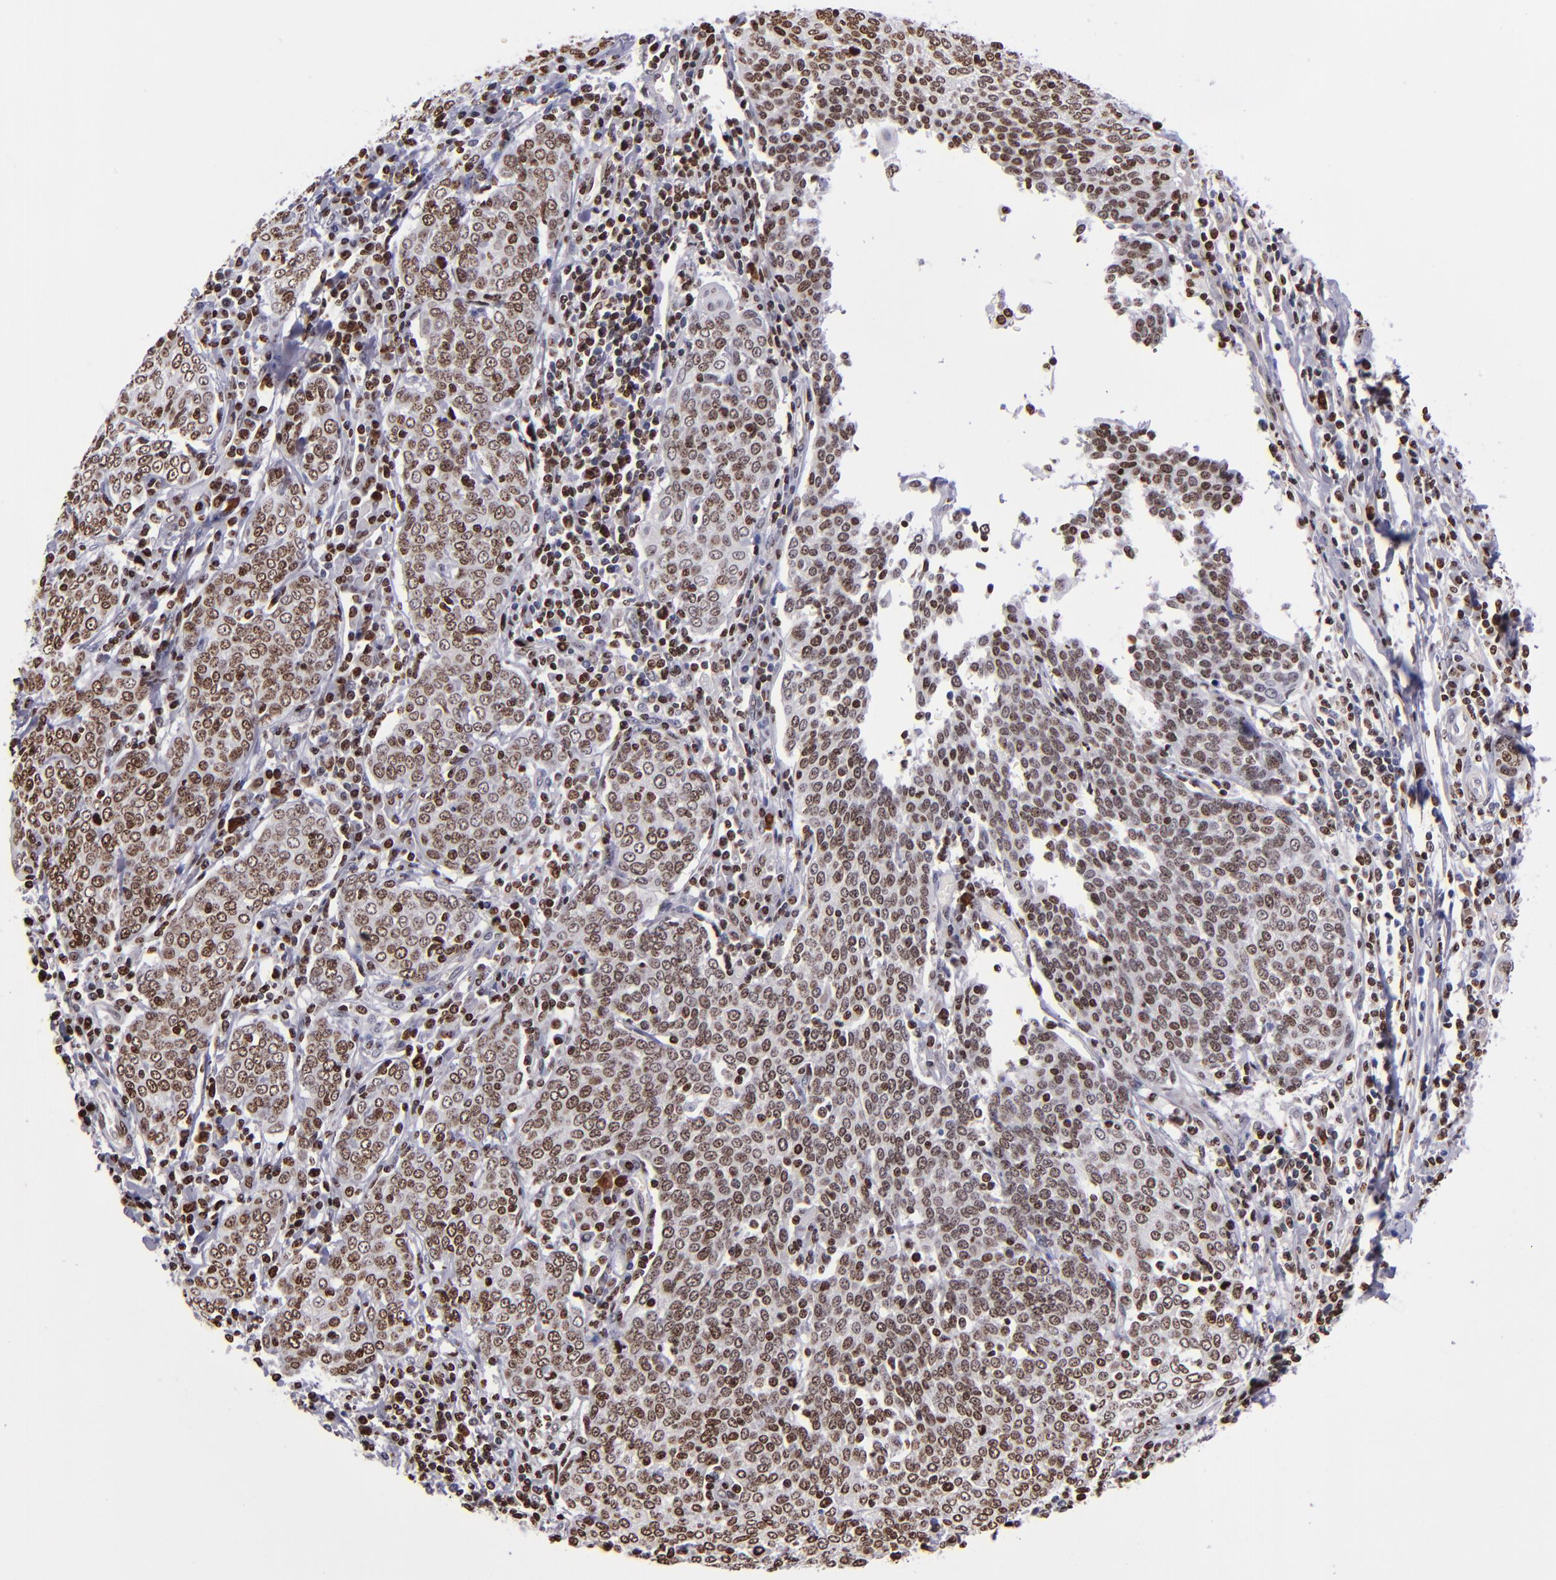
{"staining": {"intensity": "moderate", "quantity": ">75%", "location": "nuclear"}, "tissue": "cervical cancer", "cell_type": "Tumor cells", "image_type": "cancer", "snomed": [{"axis": "morphology", "description": "Squamous cell carcinoma, NOS"}, {"axis": "topography", "description": "Cervix"}], "caption": "The image exhibits a brown stain indicating the presence of a protein in the nuclear of tumor cells in cervical cancer. The staining is performed using DAB brown chromogen to label protein expression. The nuclei are counter-stained blue using hematoxylin.", "gene": "CDKL5", "patient": {"sex": "female", "age": 40}}